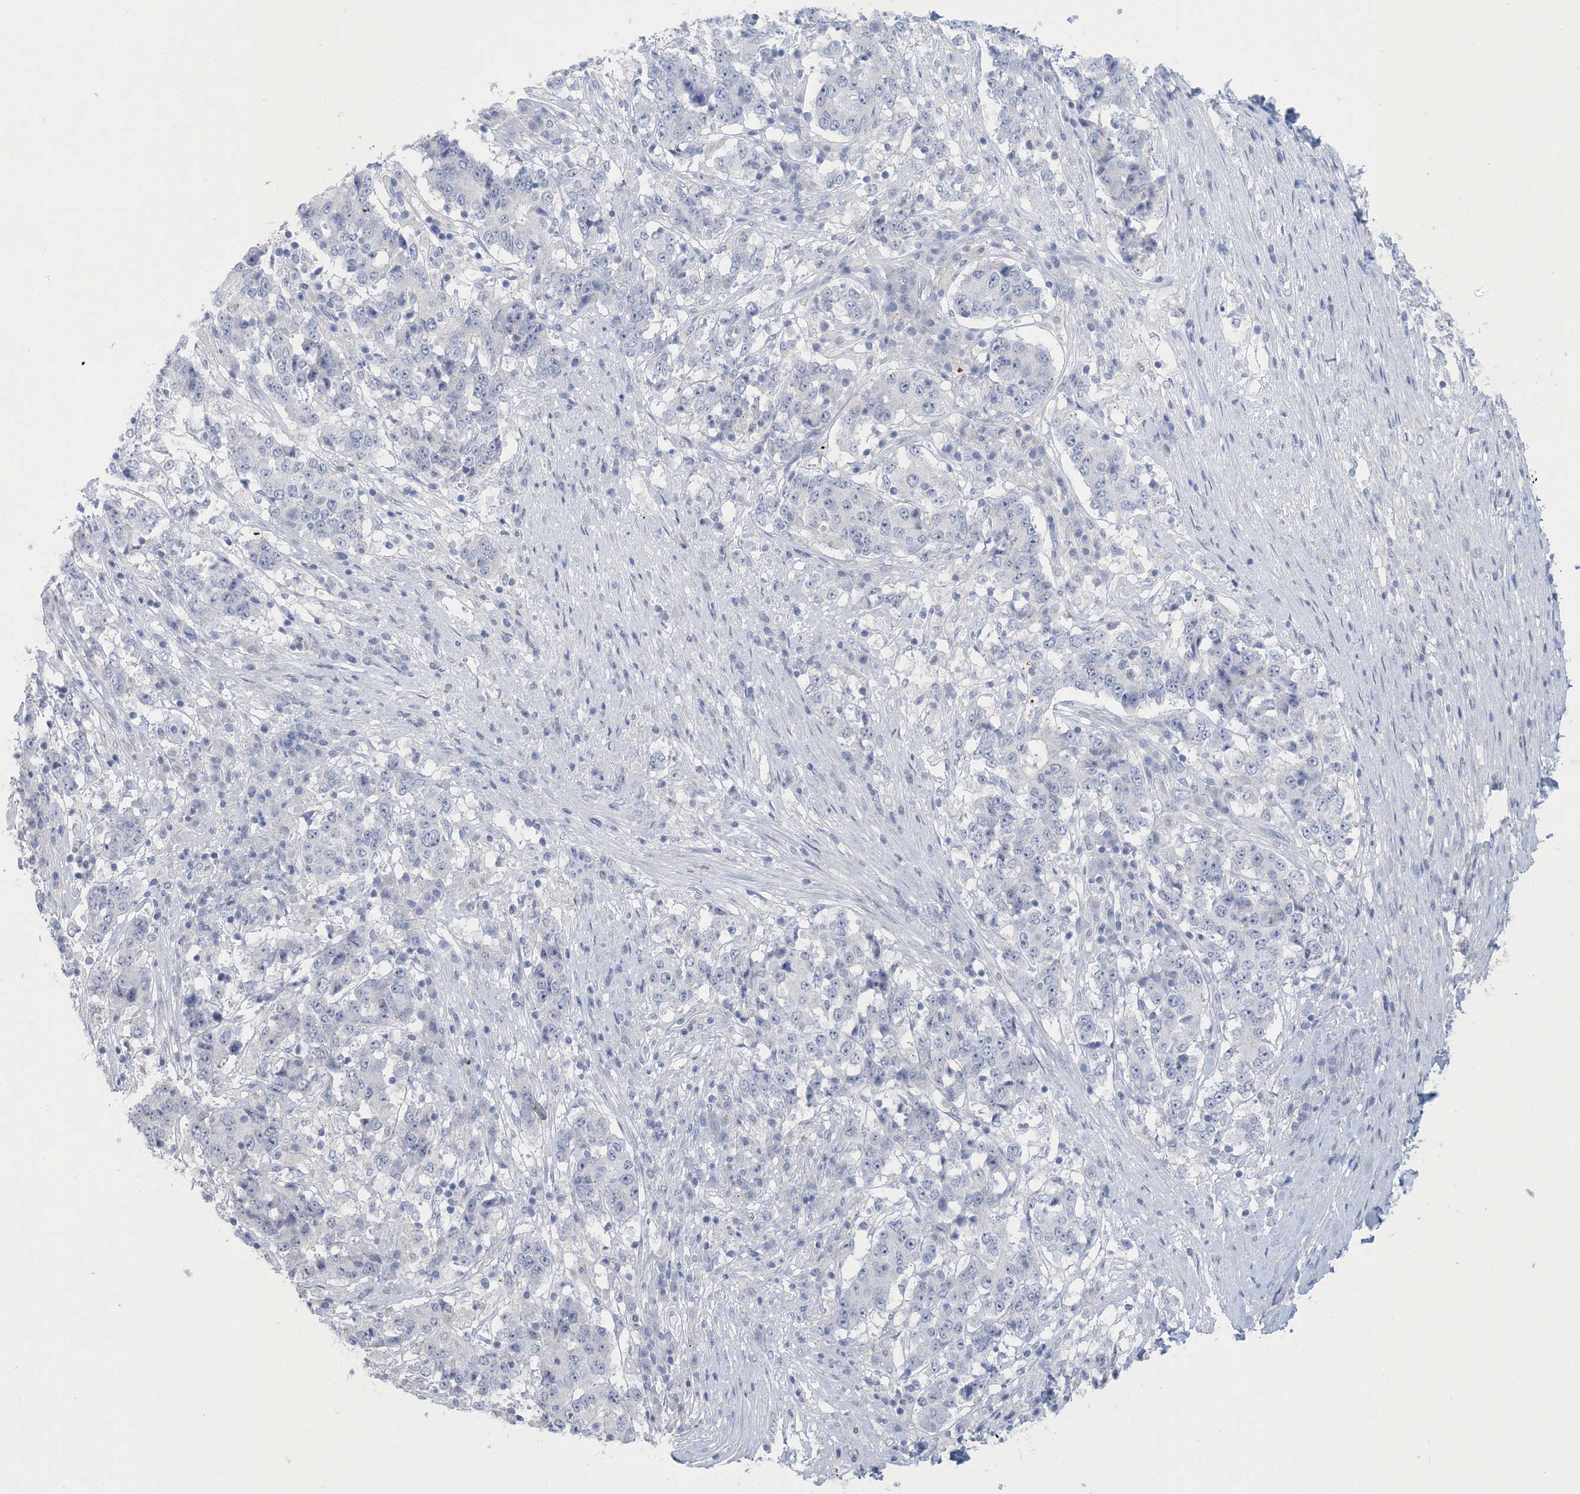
{"staining": {"intensity": "negative", "quantity": "none", "location": "none"}, "tissue": "stomach cancer", "cell_type": "Tumor cells", "image_type": "cancer", "snomed": [{"axis": "morphology", "description": "Adenocarcinoma, NOS"}, {"axis": "topography", "description": "Stomach"}], "caption": "Histopathology image shows no significant protein positivity in tumor cells of stomach adenocarcinoma.", "gene": "GABRG1", "patient": {"sex": "male", "age": 59}}